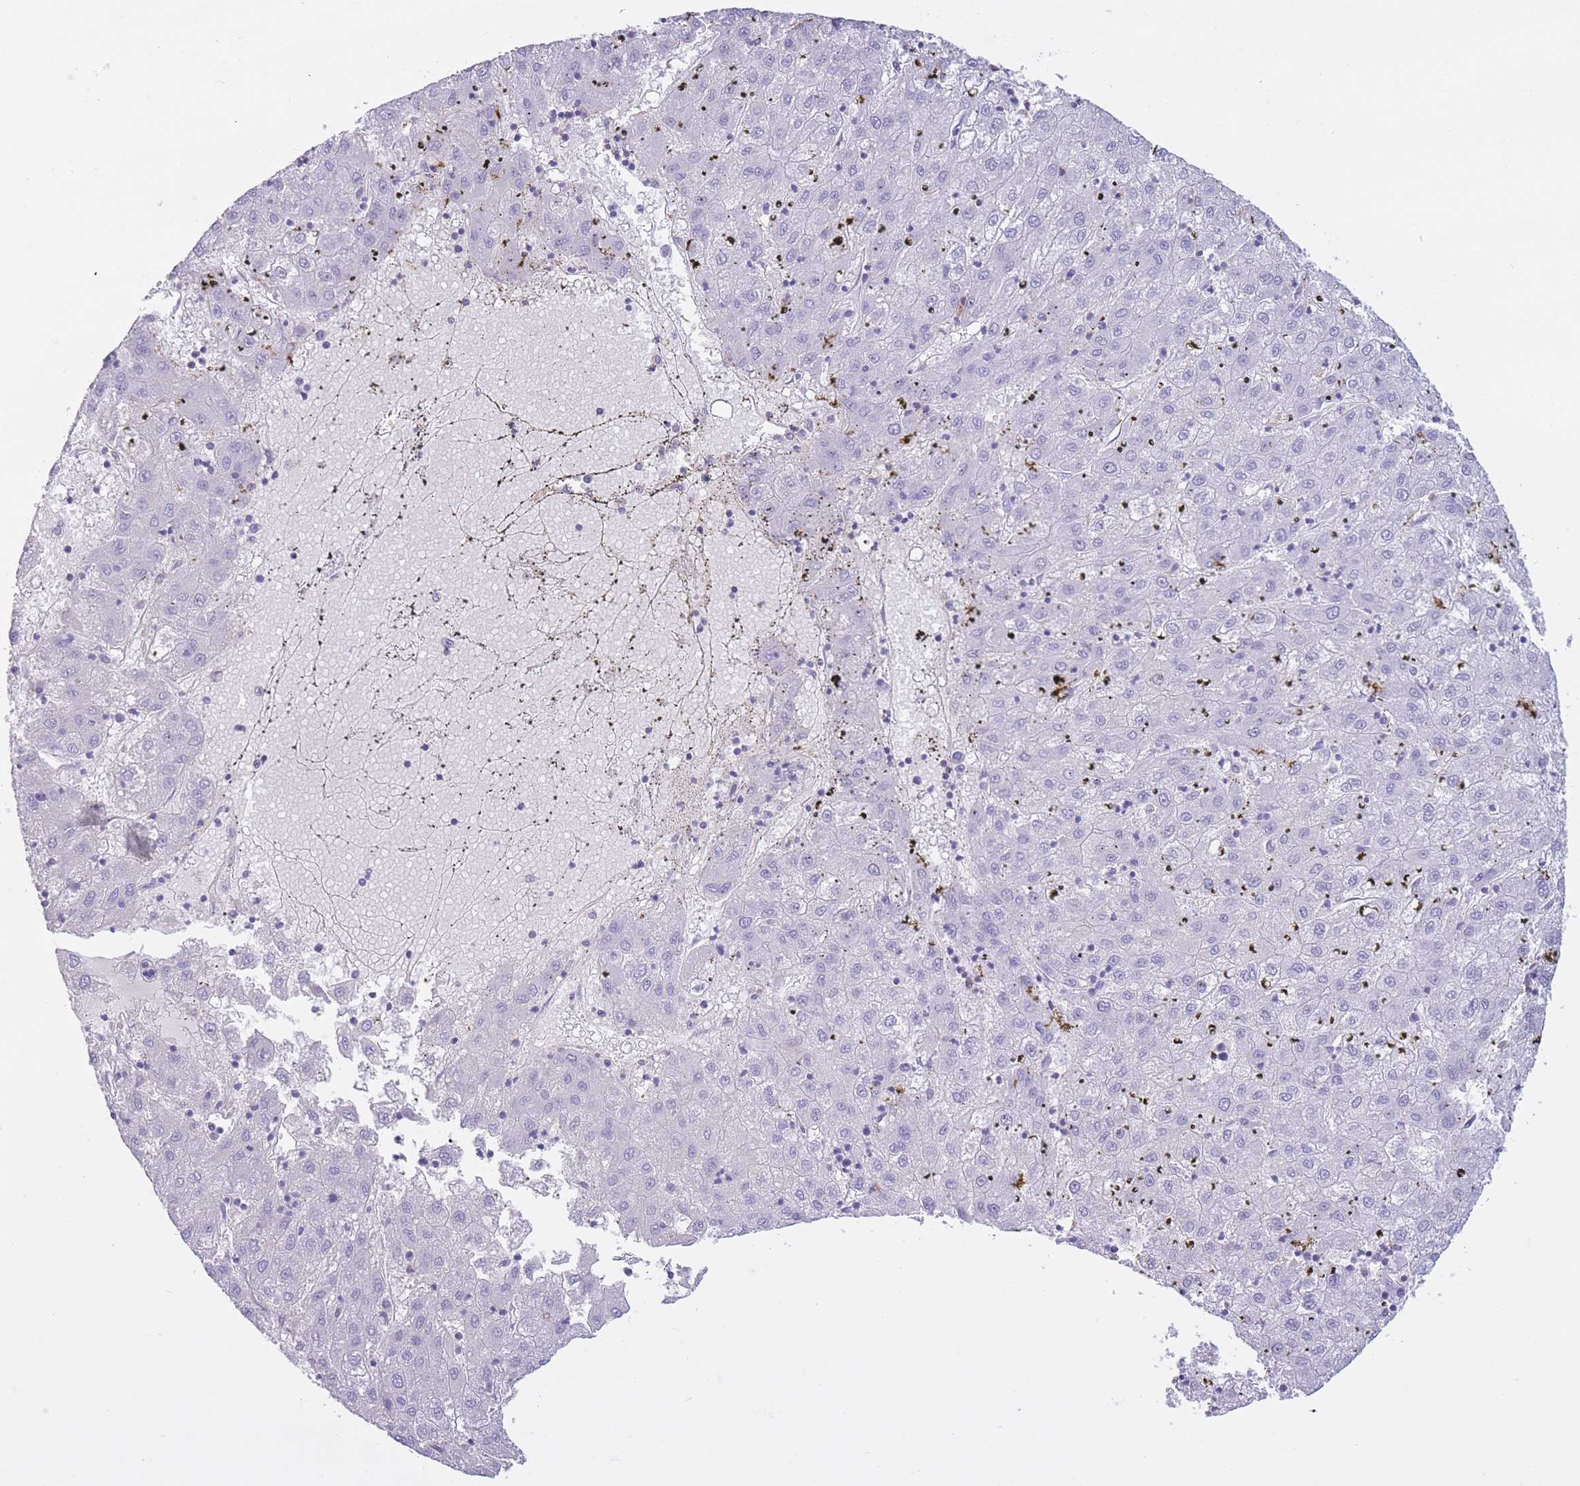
{"staining": {"intensity": "negative", "quantity": "none", "location": "none"}, "tissue": "liver cancer", "cell_type": "Tumor cells", "image_type": "cancer", "snomed": [{"axis": "morphology", "description": "Carcinoma, Hepatocellular, NOS"}, {"axis": "topography", "description": "Liver"}], "caption": "IHC of hepatocellular carcinoma (liver) reveals no positivity in tumor cells.", "gene": "PDHA1", "patient": {"sex": "male", "age": 72}}